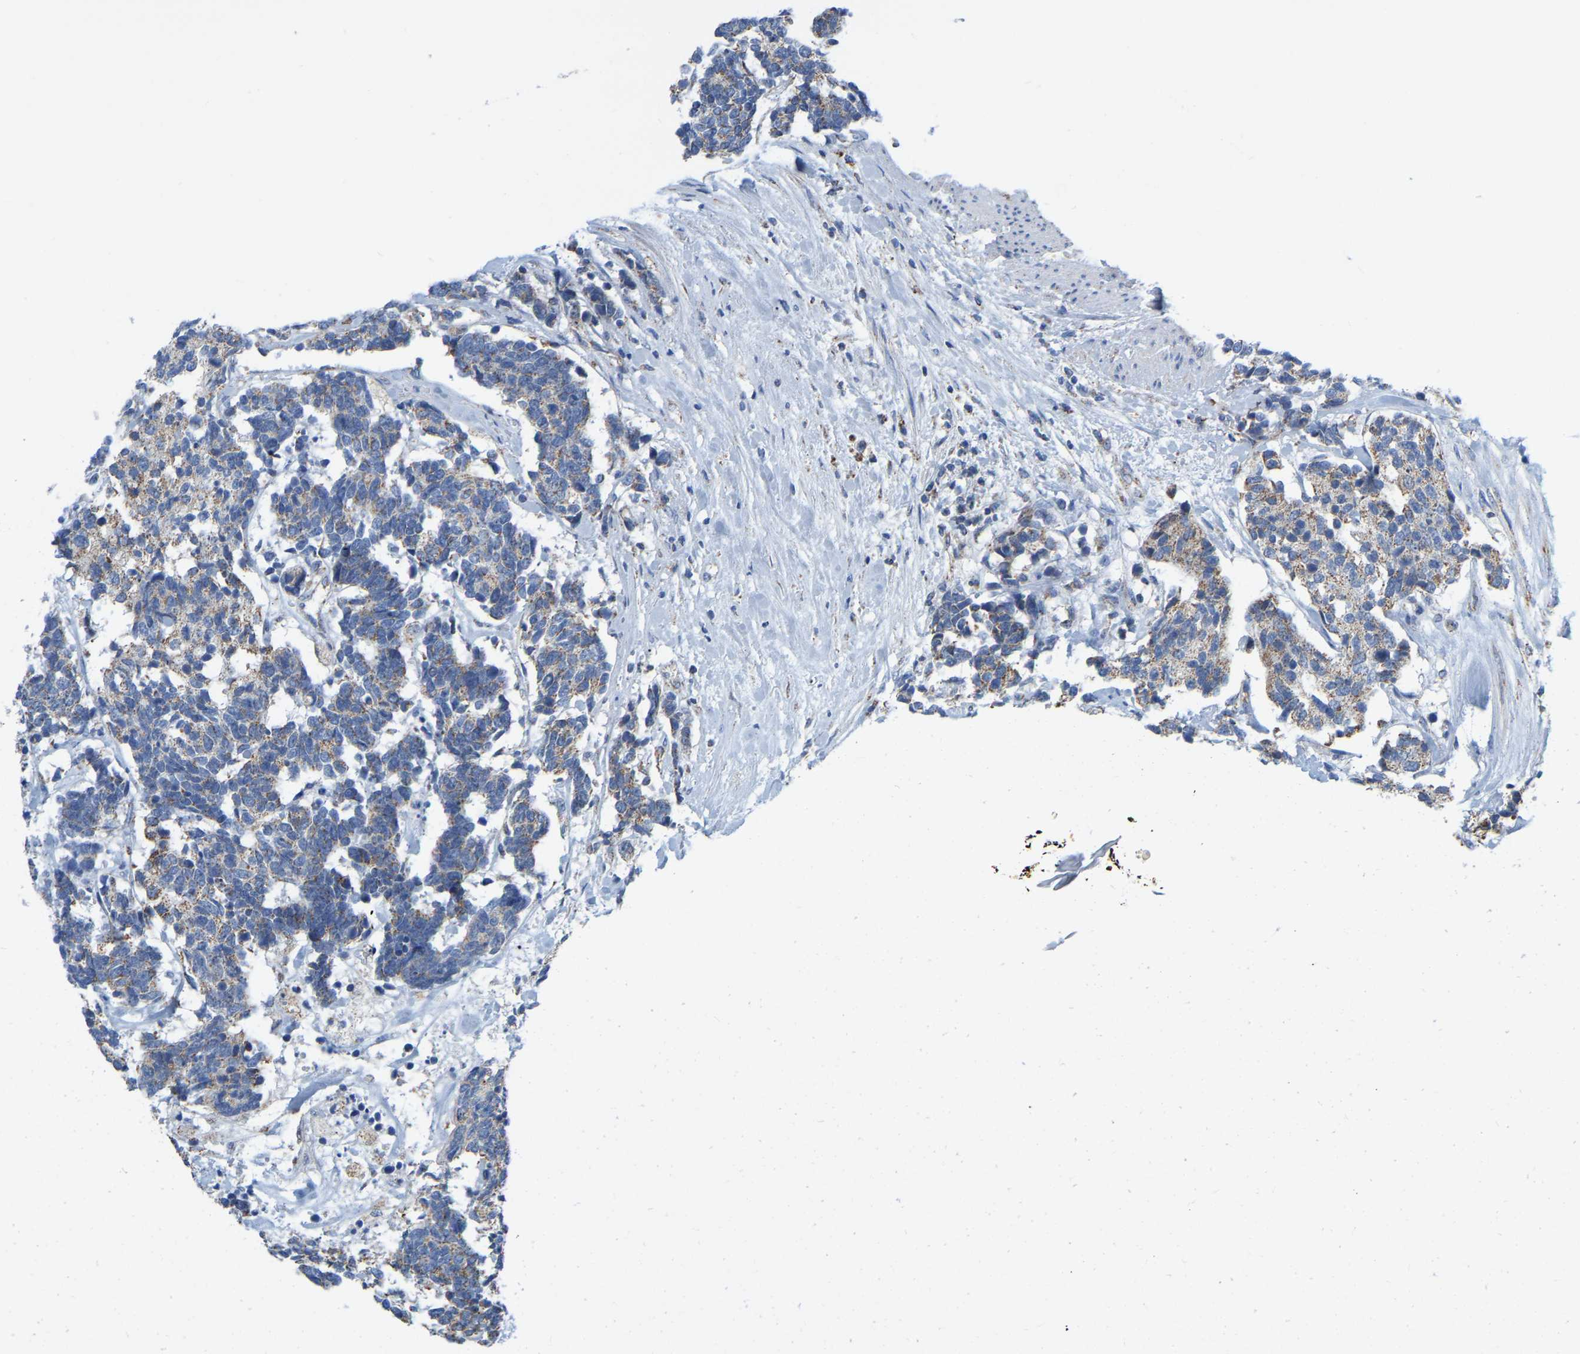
{"staining": {"intensity": "weak", "quantity": ">75%", "location": "cytoplasmic/membranous"}, "tissue": "carcinoid", "cell_type": "Tumor cells", "image_type": "cancer", "snomed": [{"axis": "morphology", "description": "Carcinoma, NOS"}, {"axis": "morphology", "description": "Carcinoid, malignant, NOS"}, {"axis": "topography", "description": "Urinary bladder"}], "caption": "Carcinoma stained with IHC shows weak cytoplasmic/membranous expression in about >75% of tumor cells.", "gene": "CBLB", "patient": {"sex": "male", "age": 57}}